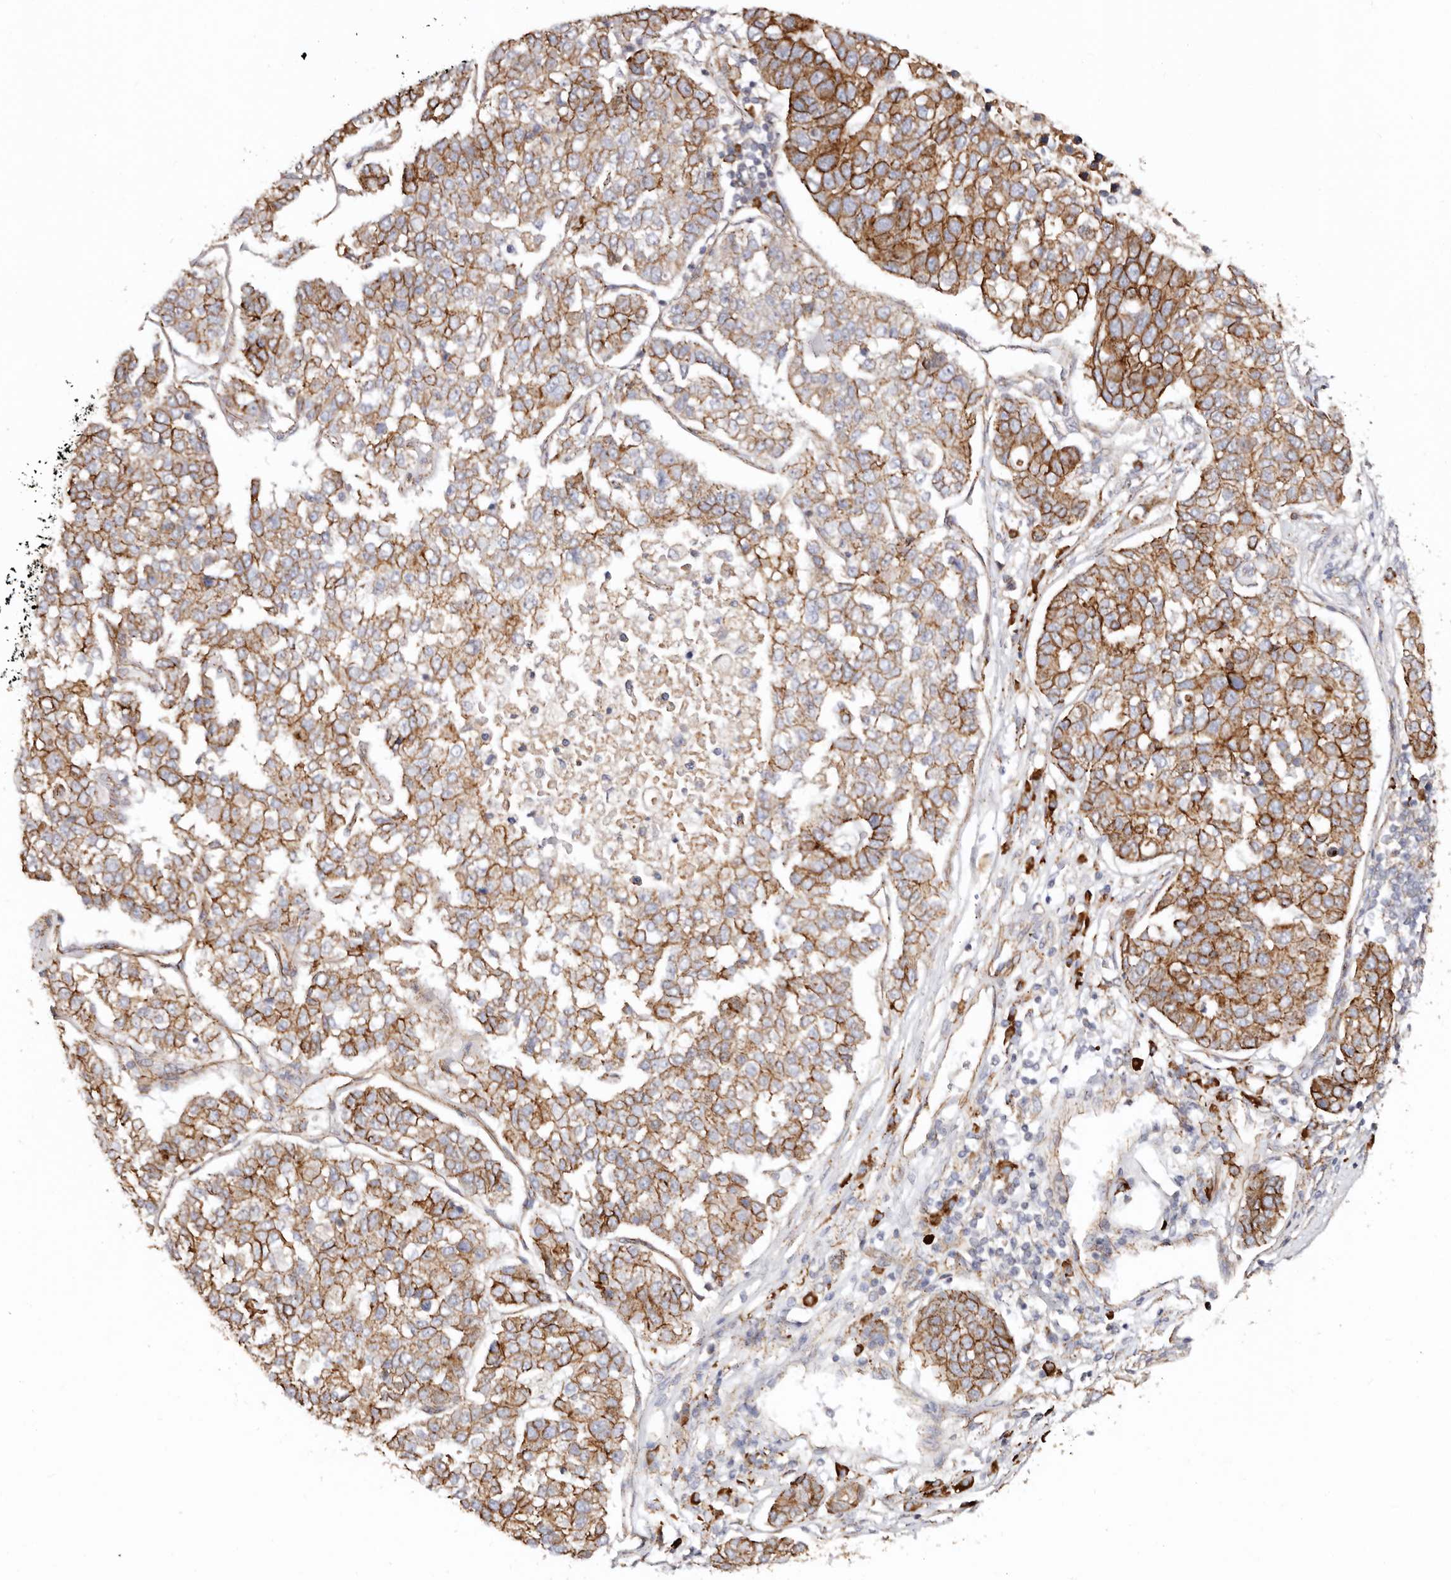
{"staining": {"intensity": "strong", "quantity": ">75%", "location": "cytoplasmic/membranous"}, "tissue": "pancreatic cancer", "cell_type": "Tumor cells", "image_type": "cancer", "snomed": [{"axis": "morphology", "description": "Adenocarcinoma, NOS"}, {"axis": "topography", "description": "Pancreas"}], "caption": "Immunohistochemistry photomicrograph of human adenocarcinoma (pancreatic) stained for a protein (brown), which shows high levels of strong cytoplasmic/membranous staining in about >75% of tumor cells.", "gene": "CTNNB1", "patient": {"sex": "female", "age": 61}}